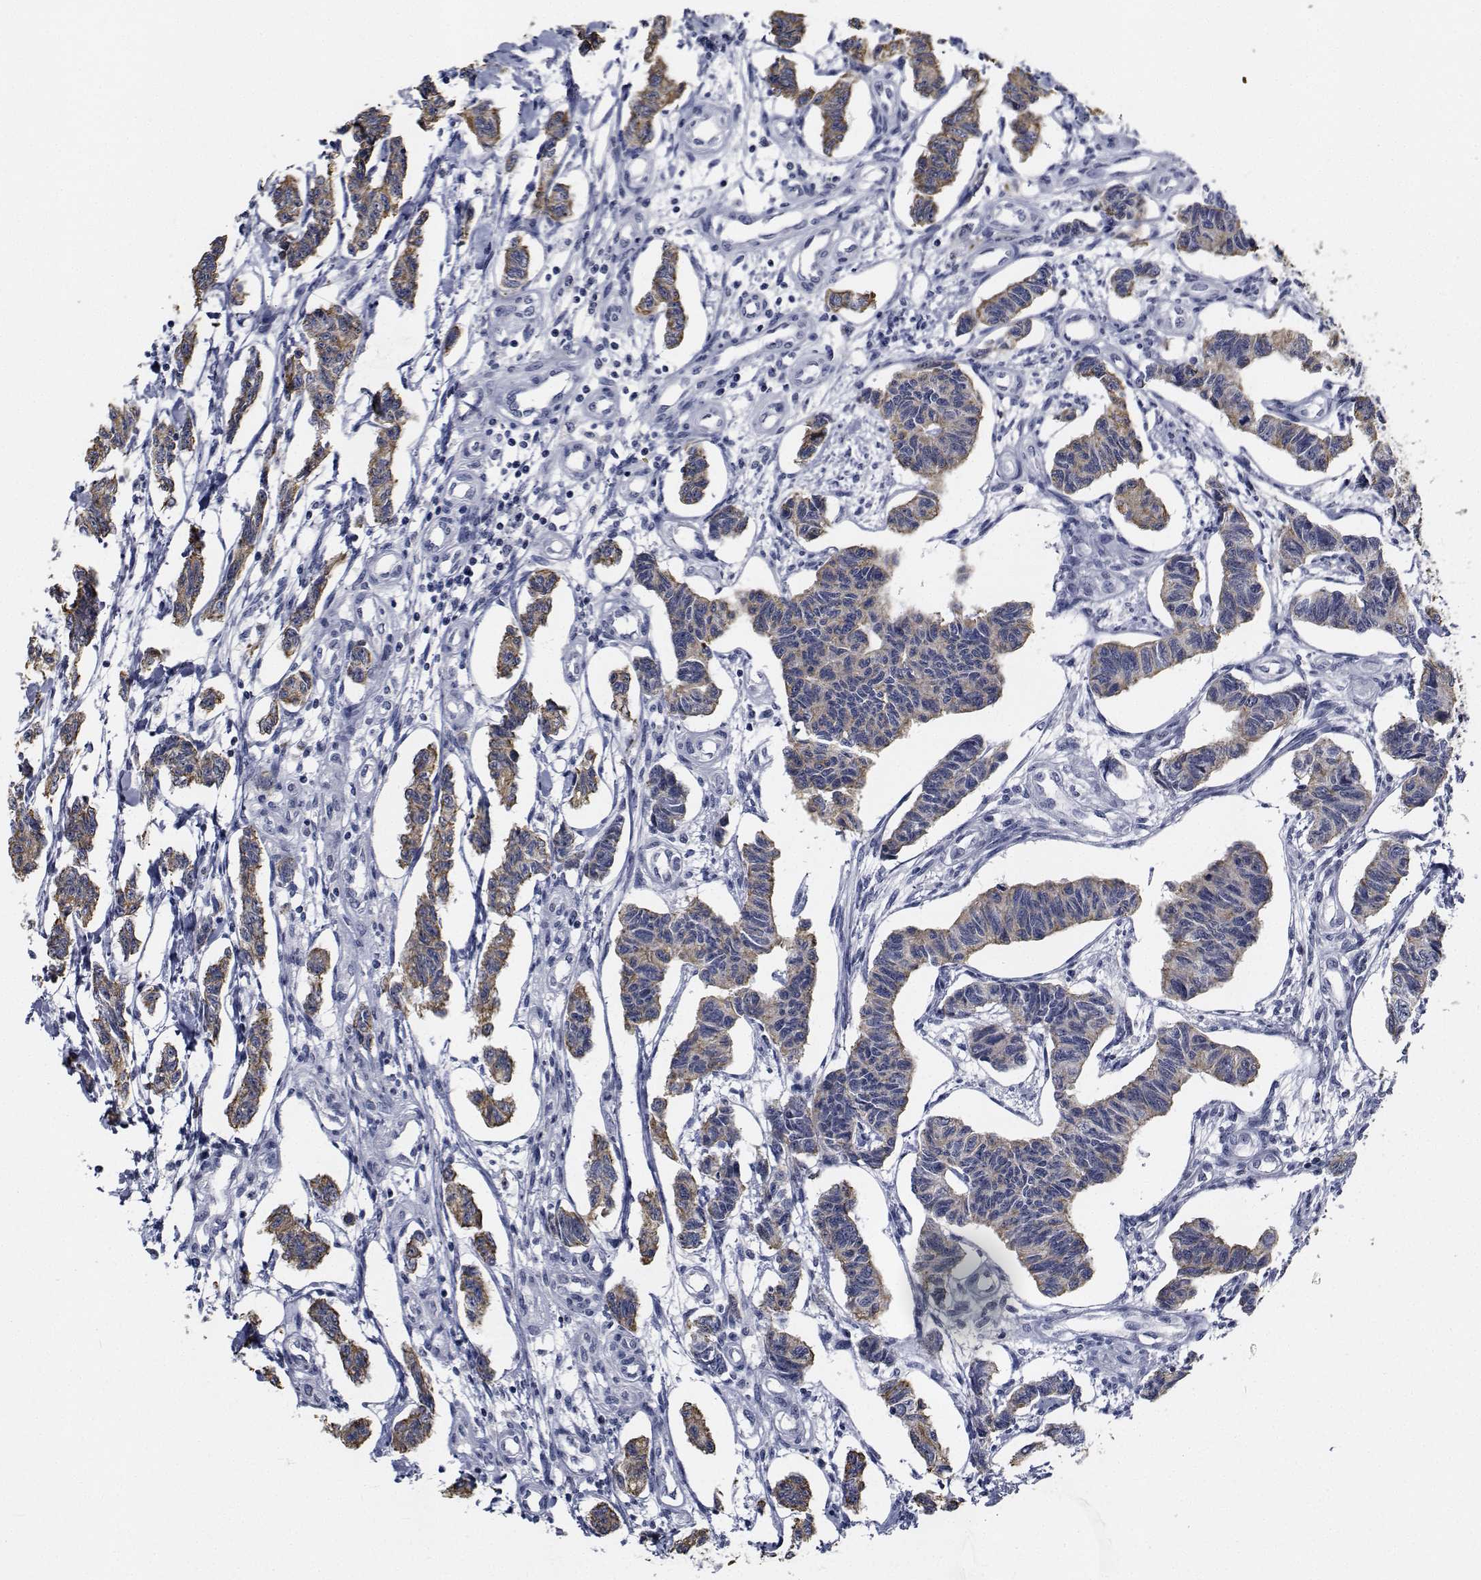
{"staining": {"intensity": "weak", "quantity": ">75%", "location": "cytoplasmic/membranous"}, "tissue": "carcinoid", "cell_type": "Tumor cells", "image_type": "cancer", "snomed": [{"axis": "morphology", "description": "Carcinoid, malignant, NOS"}, {"axis": "topography", "description": "Kidney"}], "caption": "IHC staining of carcinoid (malignant), which demonstrates low levels of weak cytoplasmic/membranous staining in about >75% of tumor cells indicating weak cytoplasmic/membranous protein staining. The staining was performed using DAB (brown) for protein detection and nuclei were counterstained in hematoxylin (blue).", "gene": "NVL", "patient": {"sex": "female", "age": 41}}